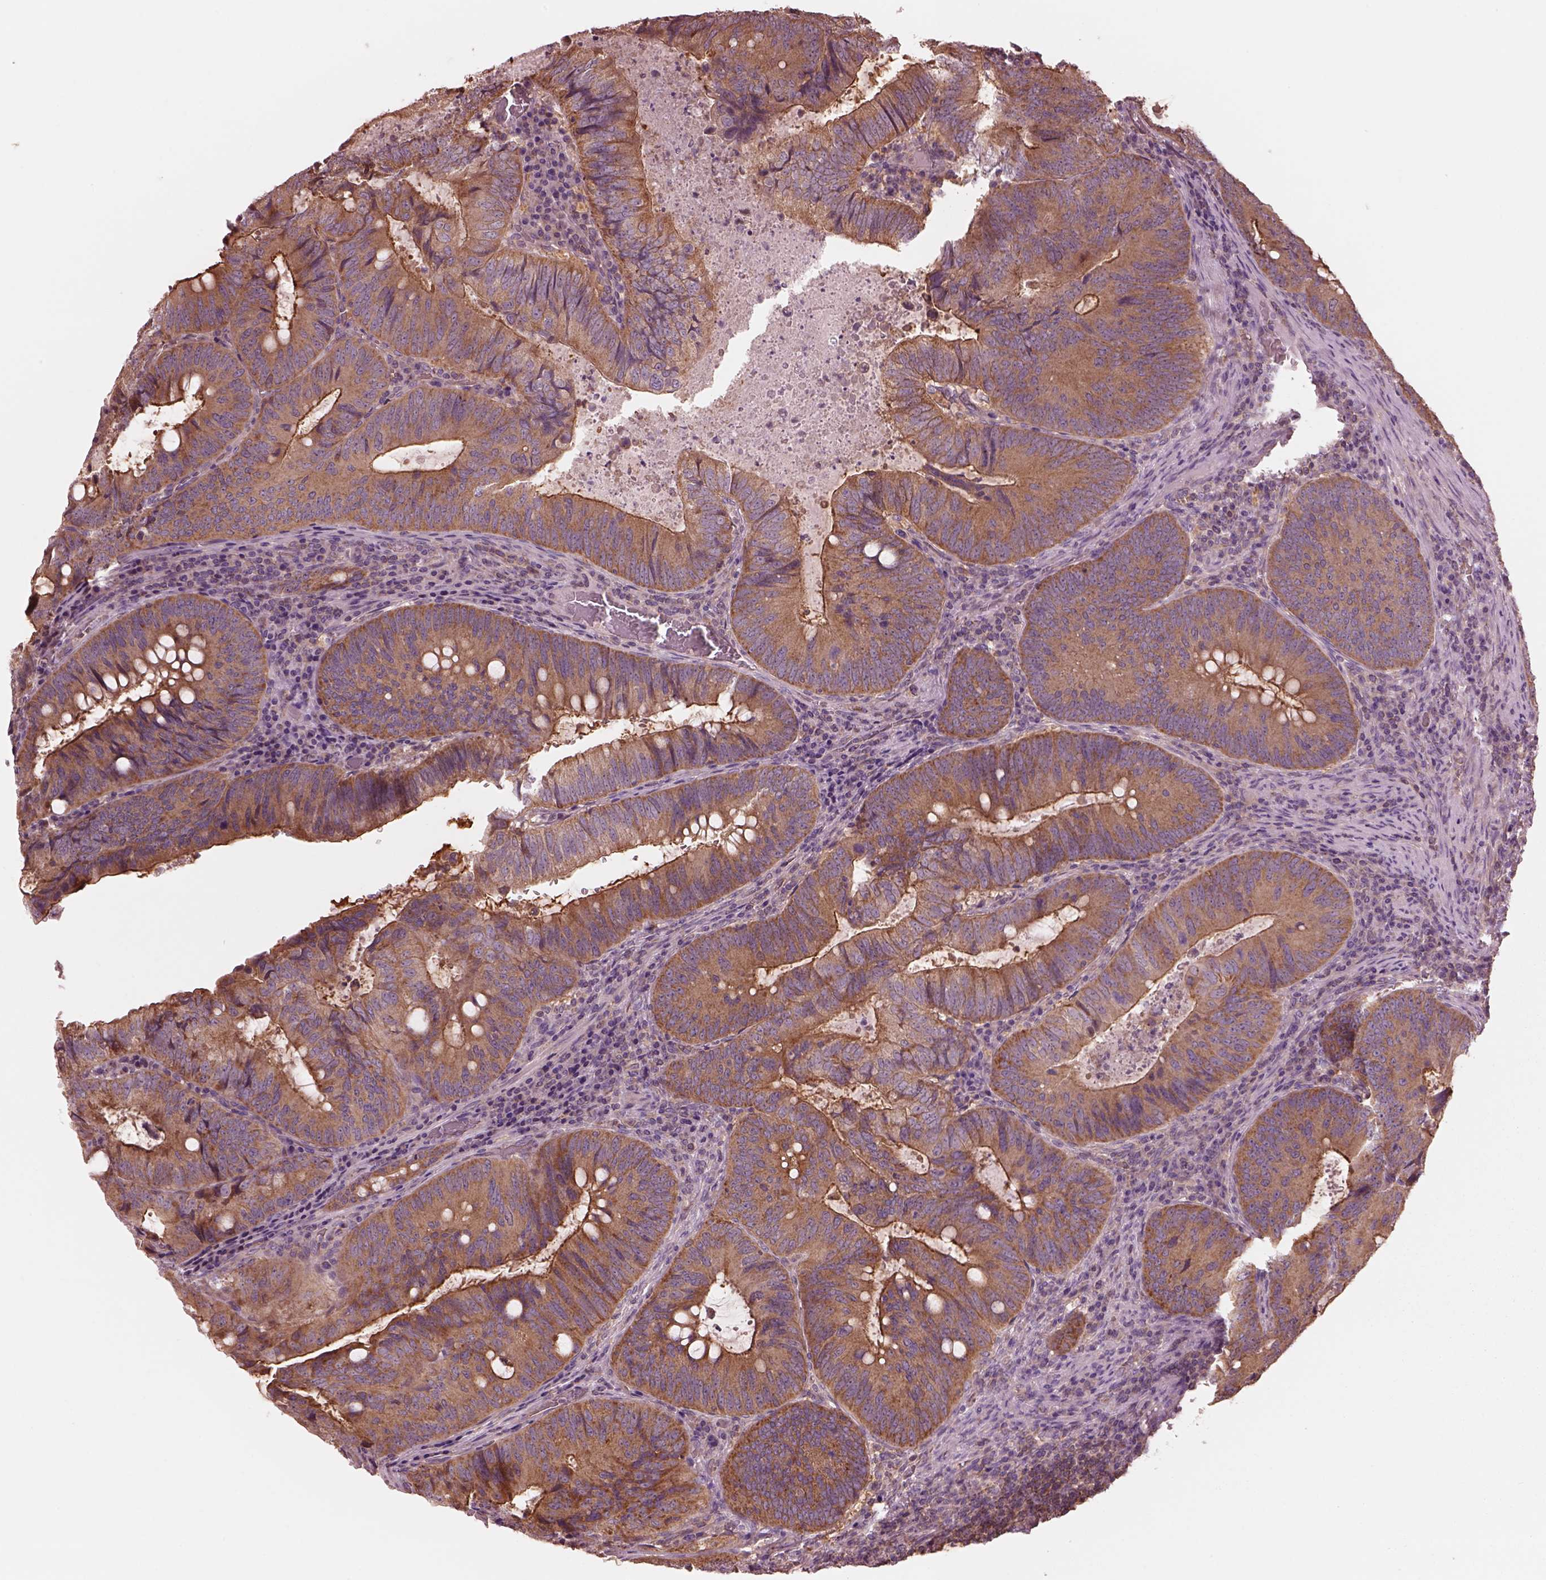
{"staining": {"intensity": "strong", "quantity": "<25%", "location": "cytoplasmic/membranous"}, "tissue": "colorectal cancer", "cell_type": "Tumor cells", "image_type": "cancer", "snomed": [{"axis": "morphology", "description": "Adenocarcinoma, NOS"}, {"axis": "topography", "description": "Colon"}], "caption": "Human colorectal cancer stained for a protein (brown) demonstrates strong cytoplasmic/membranous positive expression in about <25% of tumor cells.", "gene": "STK33", "patient": {"sex": "male", "age": 67}}